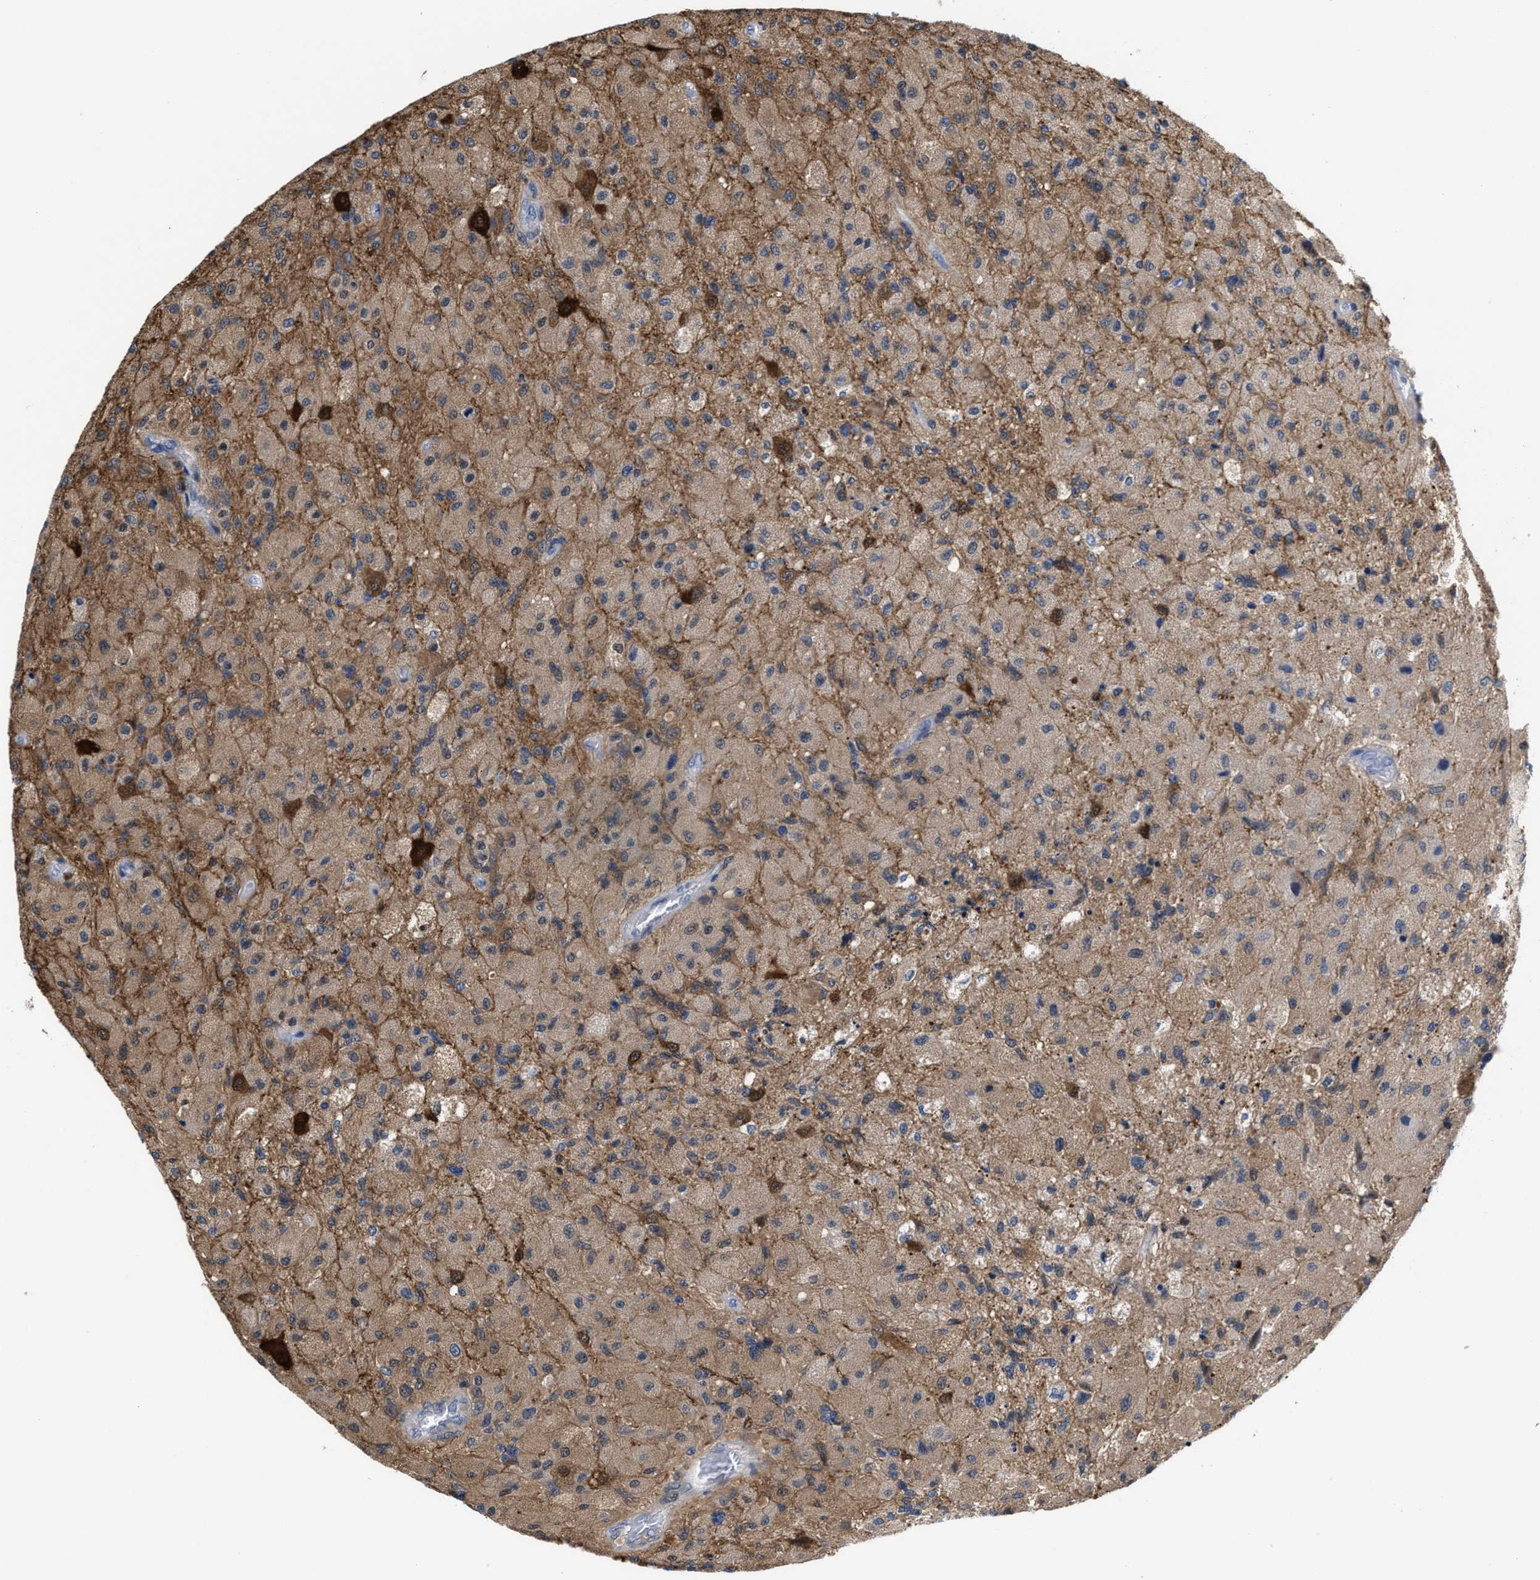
{"staining": {"intensity": "moderate", "quantity": "<25%", "location": "cytoplasmic/membranous,nuclear"}, "tissue": "glioma", "cell_type": "Tumor cells", "image_type": "cancer", "snomed": [{"axis": "morphology", "description": "Normal tissue, NOS"}, {"axis": "morphology", "description": "Glioma, malignant, High grade"}, {"axis": "topography", "description": "Cerebral cortex"}], "caption": "High-magnification brightfield microscopy of glioma stained with DAB (brown) and counterstained with hematoxylin (blue). tumor cells exhibit moderate cytoplasmic/membranous and nuclear staining is identified in approximately<25% of cells.", "gene": "KIF12", "patient": {"sex": "male", "age": 77}}